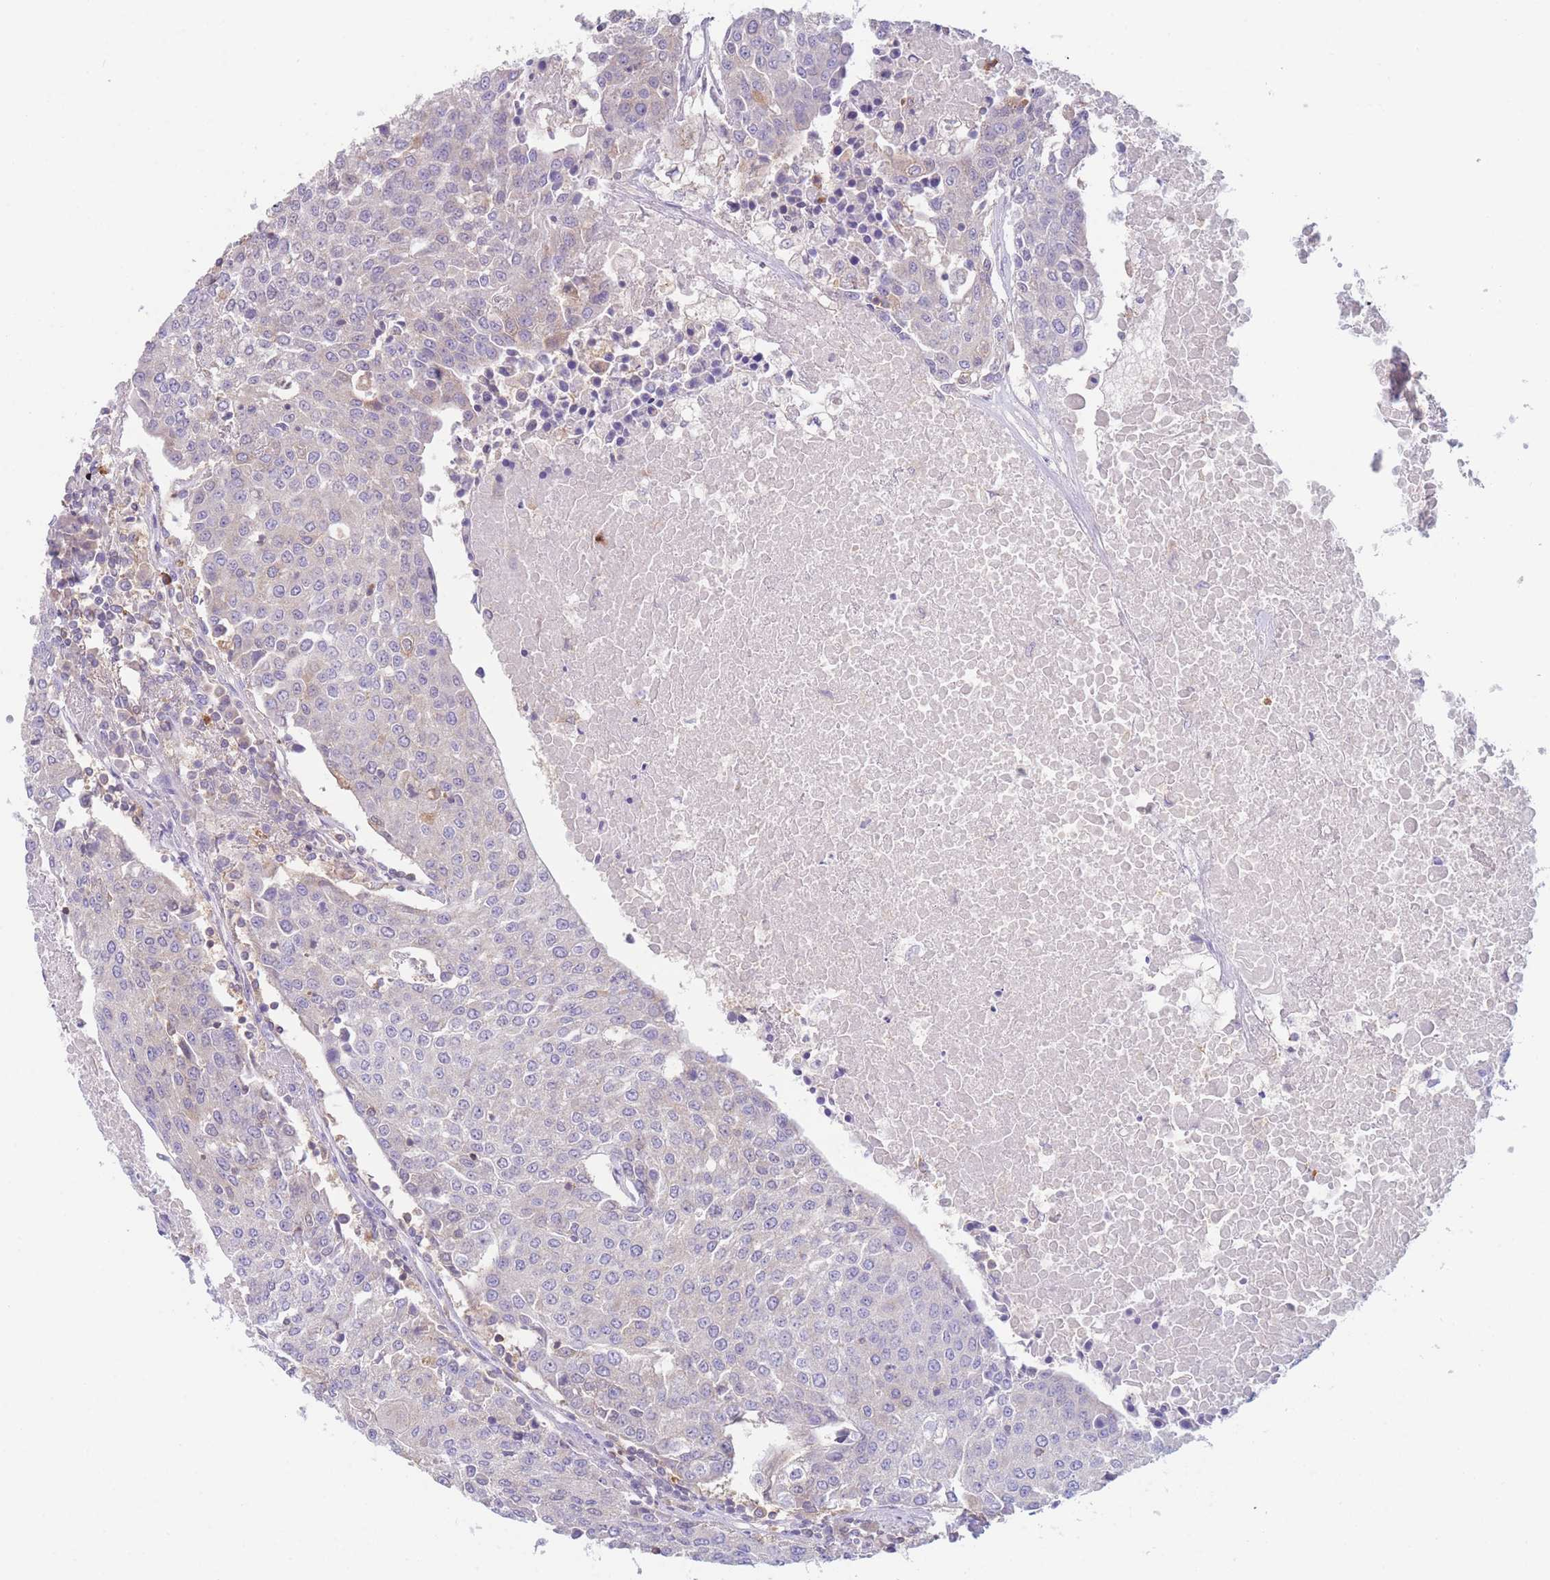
{"staining": {"intensity": "negative", "quantity": "none", "location": "none"}, "tissue": "urothelial cancer", "cell_type": "Tumor cells", "image_type": "cancer", "snomed": [{"axis": "morphology", "description": "Urothelial carcinoma, High grade"}, {"axis": "topography", "description": "Urinary bladder"}], "caption": "IHC photomicrograph of urothelial cancer stained for a protein (brown), which reveals no expression in tumor cells.", "gene": "ST3GAL4", "patient": {"sex": "female", "age": 85}}